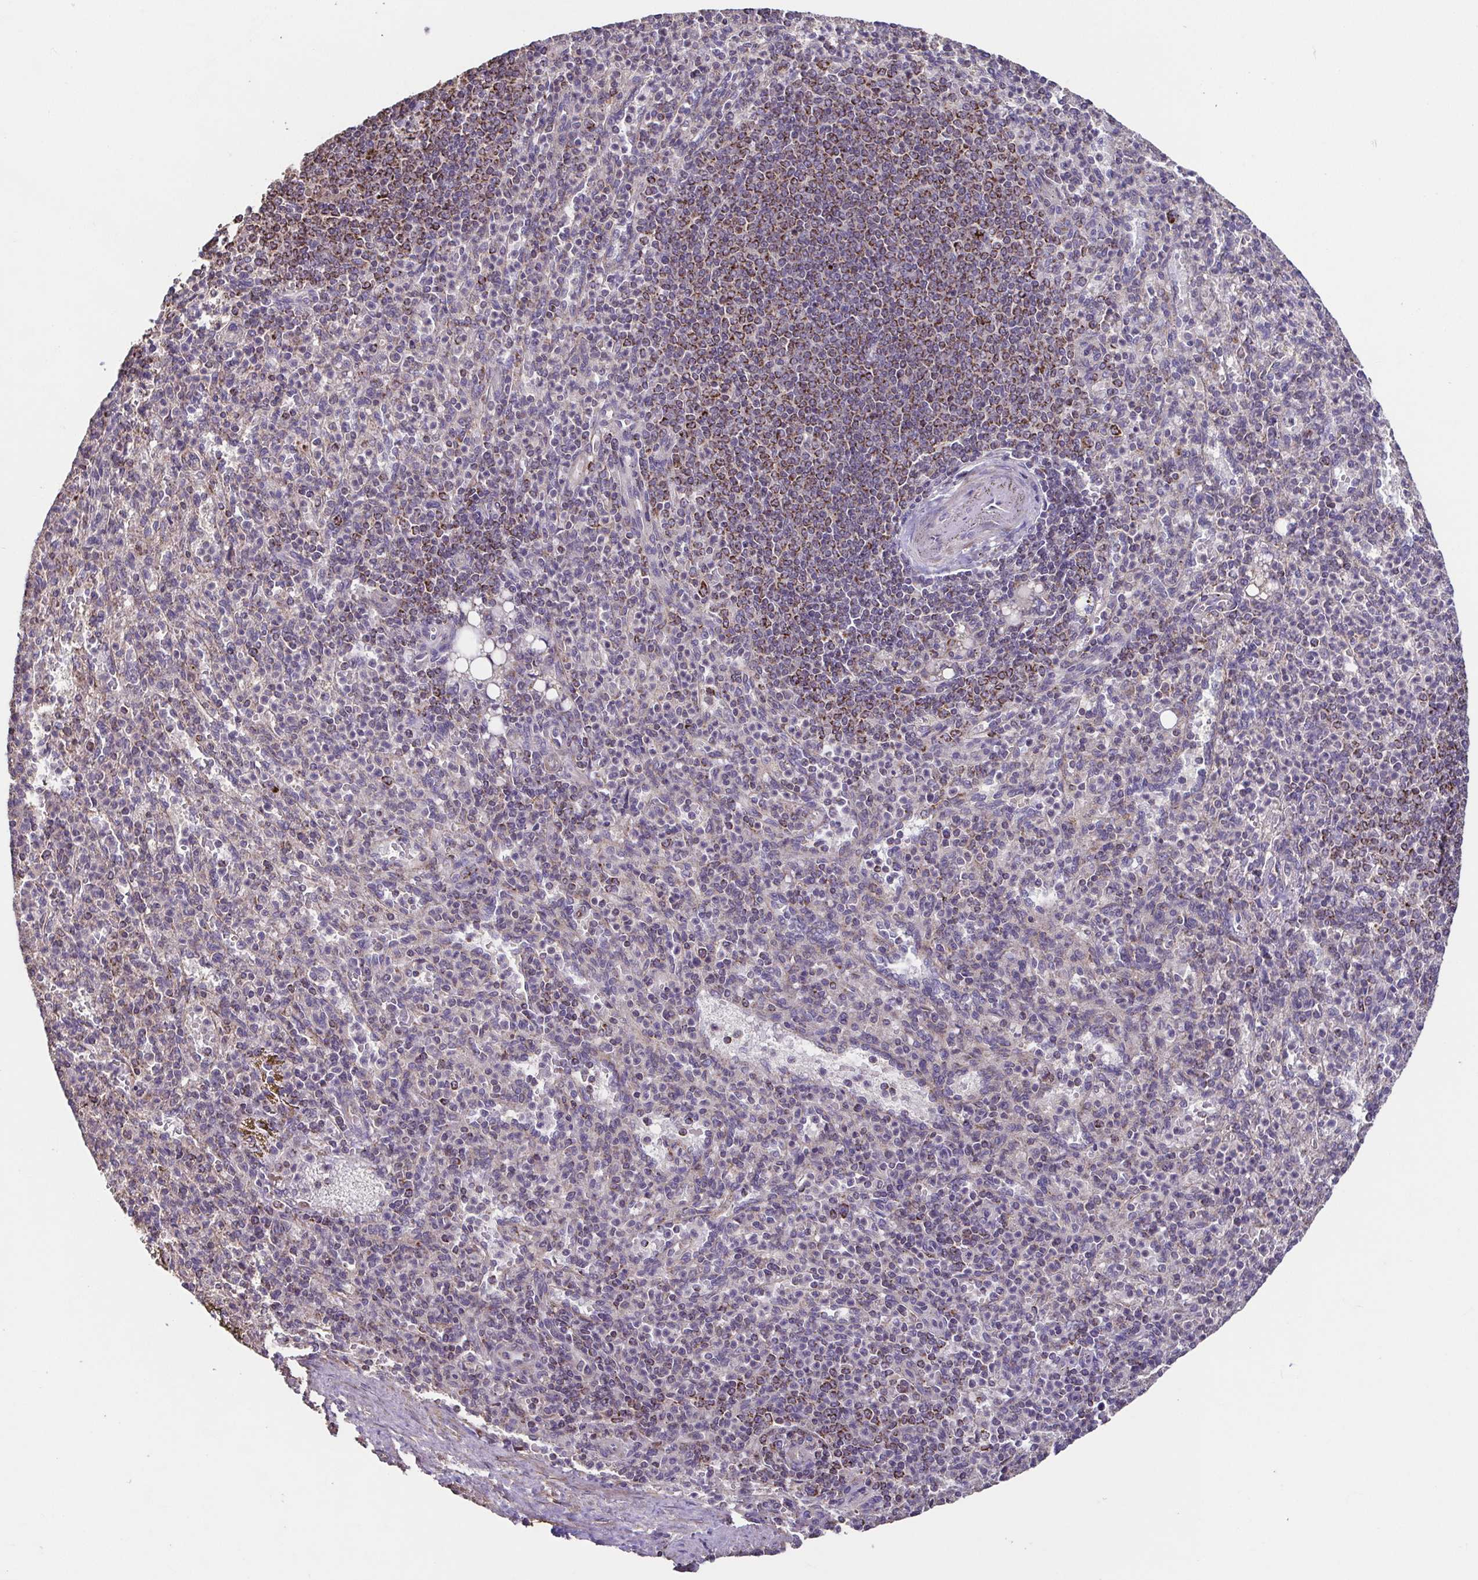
{"staining": {"intensity": "moderate", "quantity": "<25%", "location": "cytoplasmic/membranous"}, "tissue": "spleen", "cell_type": "Cells in red pulp", "image_type": "normal", "snomed": [{"axis": "morphology", "description": "Normal tissue, NOS"}, {"axis": "topography", "description": "Spleen"}], "caption": "Spleen stained with DAB (3,3'-diaminobenzidine) immunohistochemistry reveals low levels of moderate cytoplasmic/membranous staining in about <25% of cells in red pulp.", "gene": "DIP2B", "patient": {"sex": "female", "age": 74}}